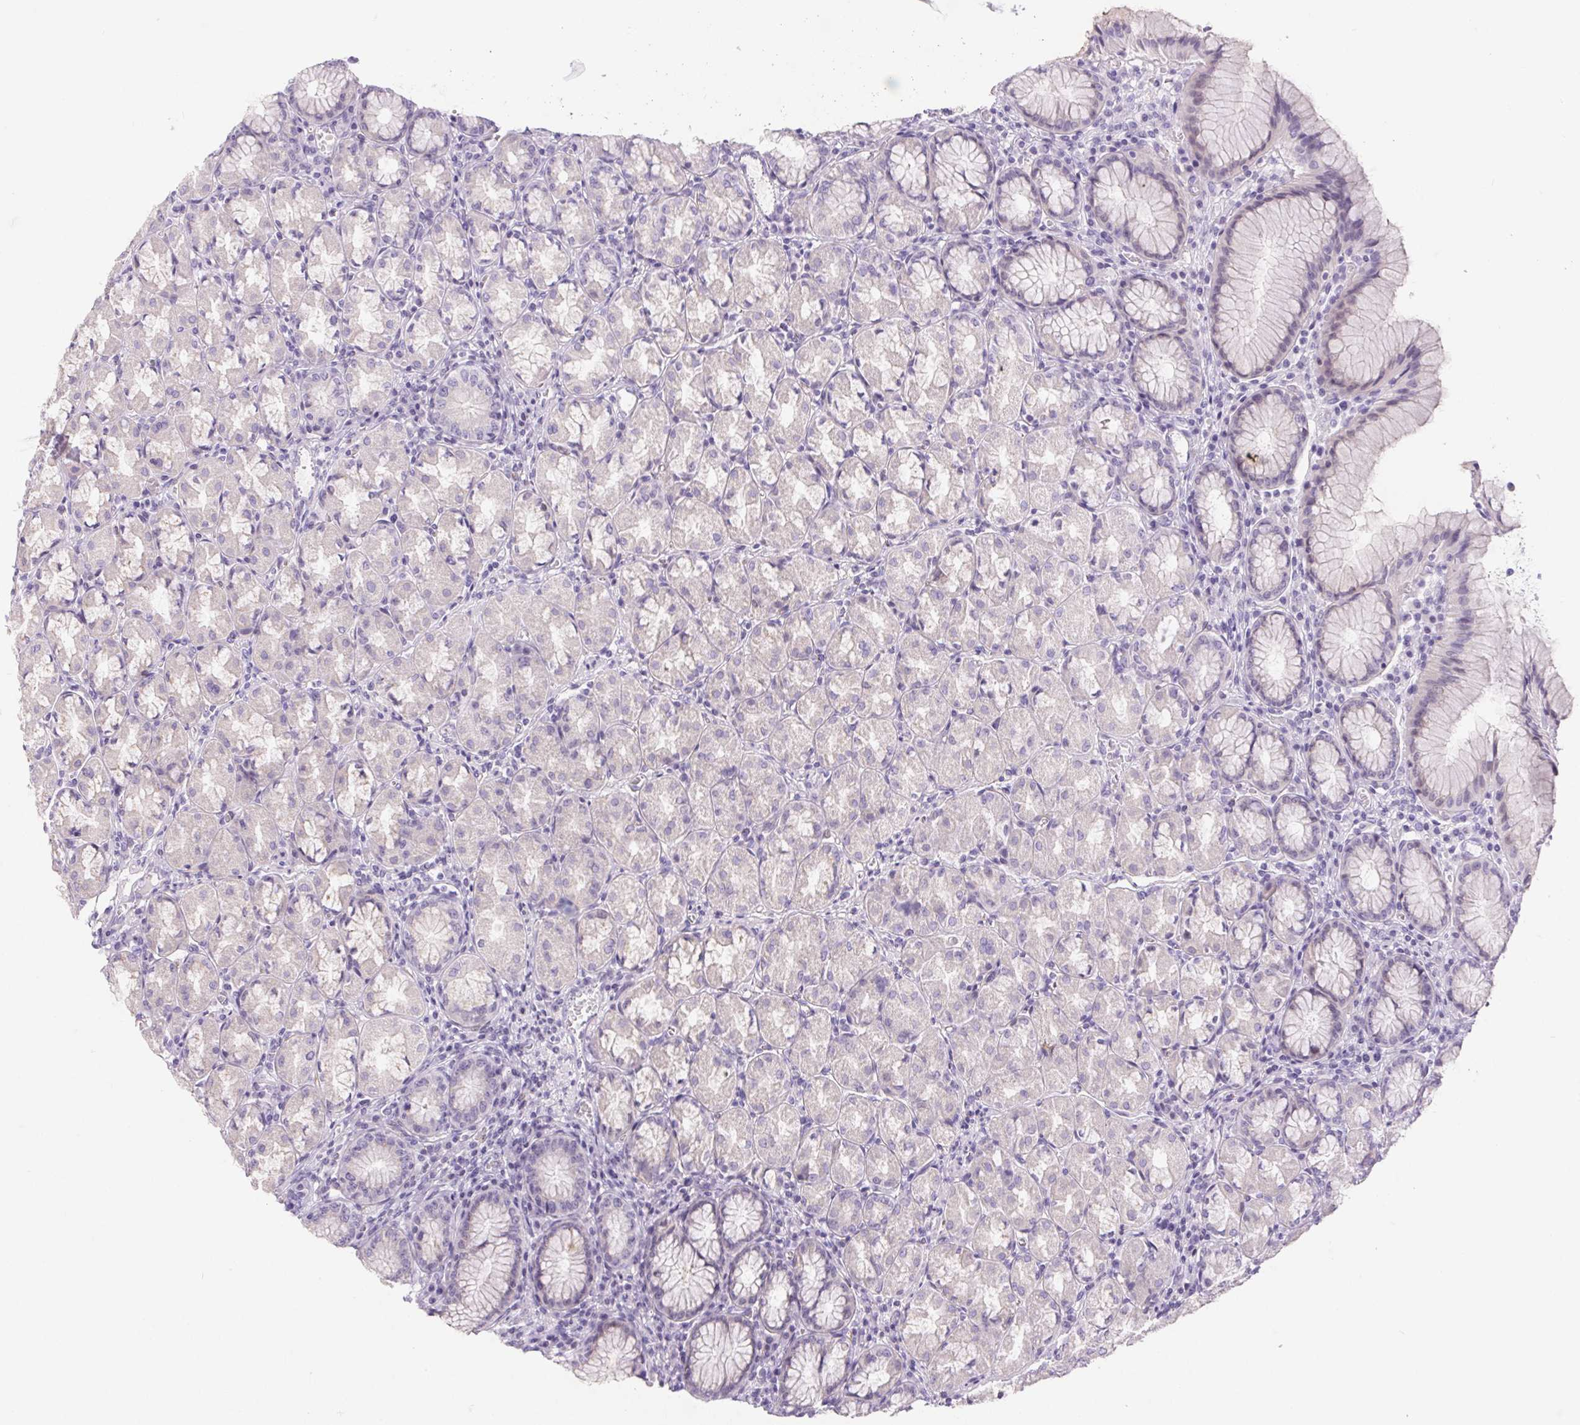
{"staining": {"intensity": "negative", "quantity": "none", "location": "none"}, "tissue": "stomach", "cell_type": "Glandular cells", "image_type": "normal", "snomed": [{"axis": "morphology", "description": "Normal tissue, NOS"}, {"axis": "topography", "description": "Stomach"}], "caption": "IHC of unremarkable human stomach exhibits no staining in glandular cells.", "gene": "ERP27", "patient": {"sex": "male", "age": 55}}